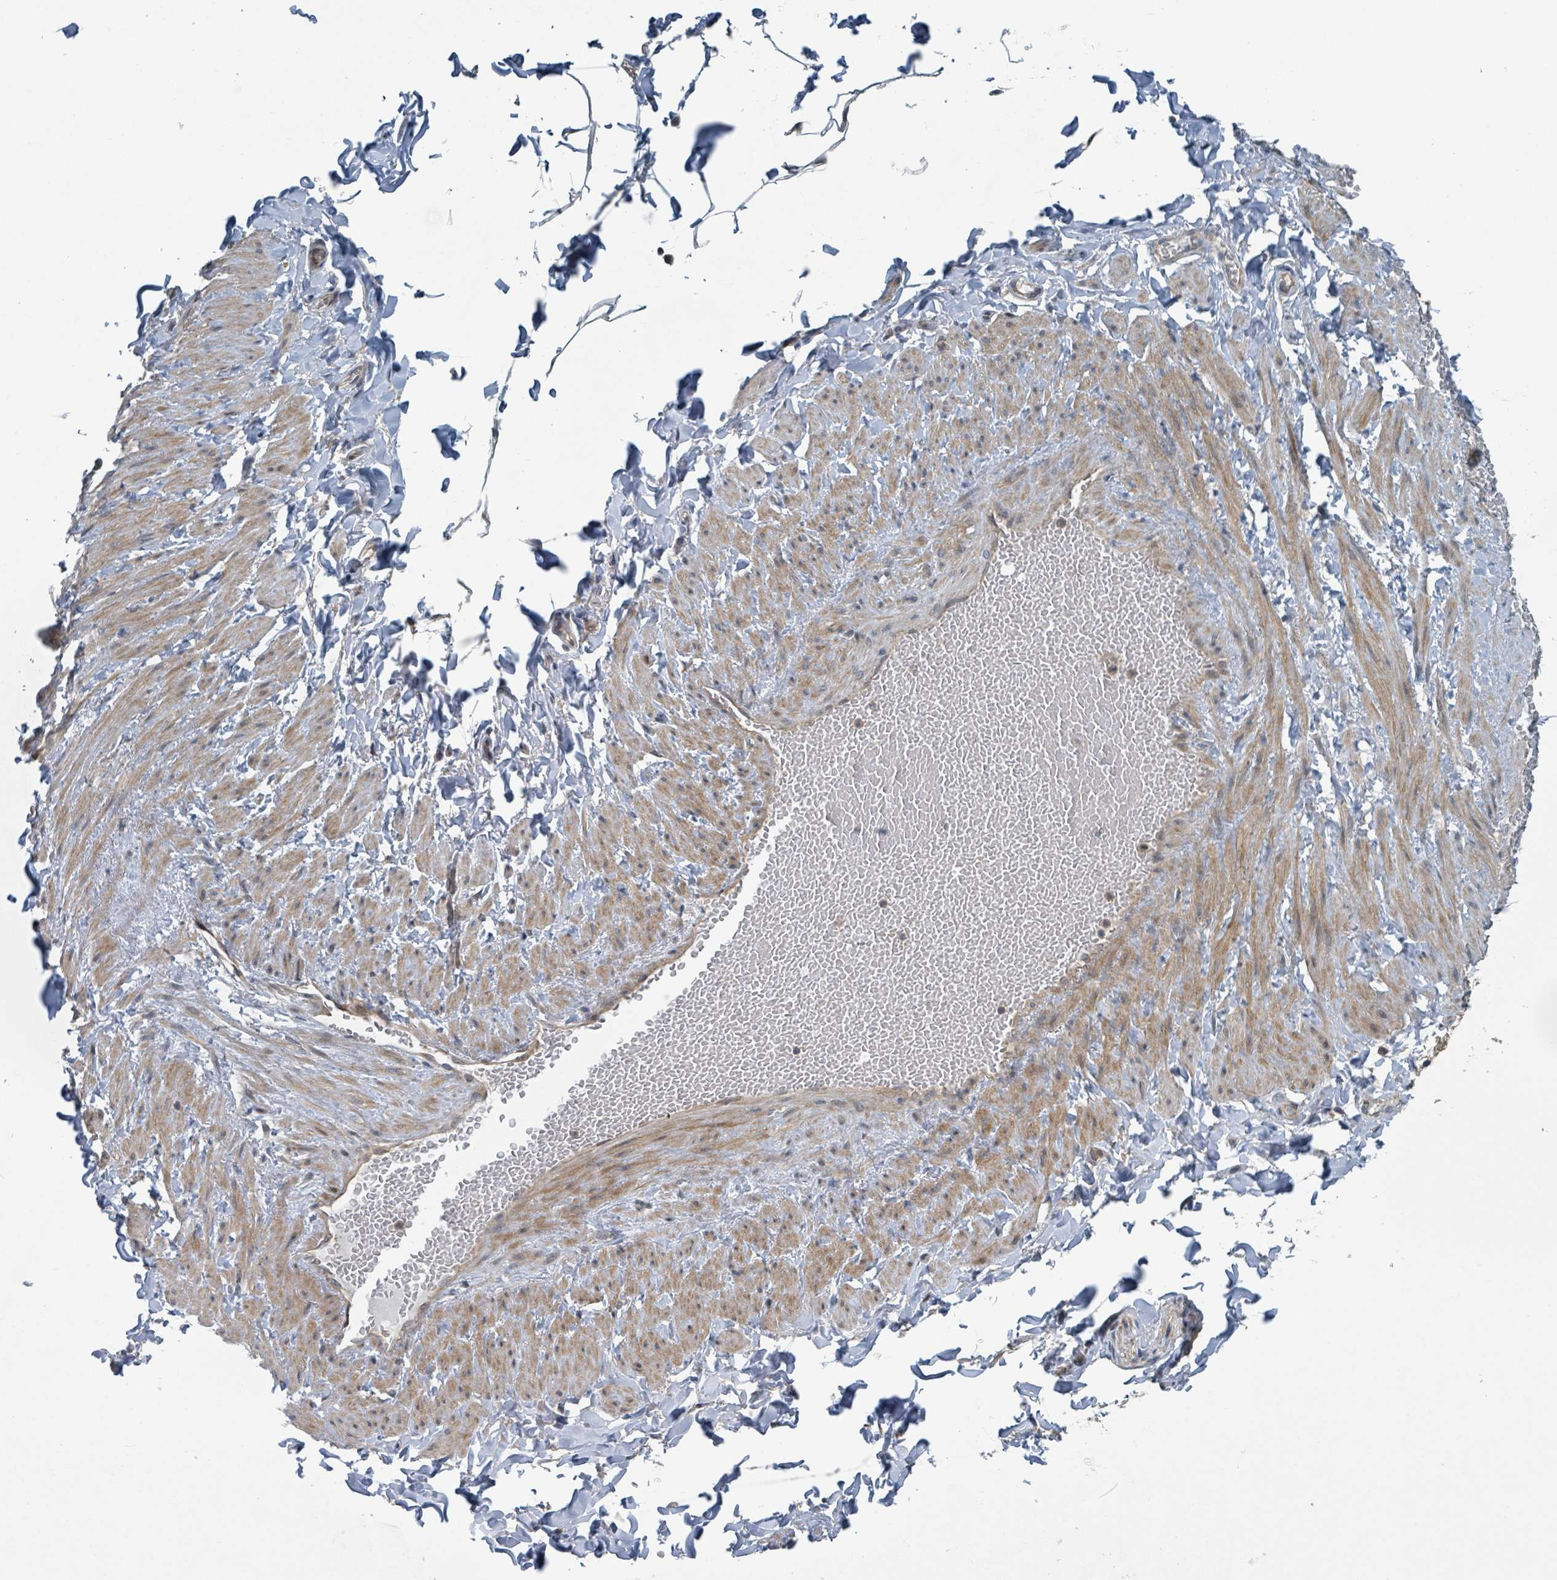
{"staining": {"intensity": "negative", "quantity": "none", "location": "none"}, "tissue": "adipose tissue", "cell_type": "Adipocytes", "image_type": "normal", "snomed": [{"axis": "morphology", "description": "Normal tissue, NOS"}, {"axis": "topography", "description": "Soft tissue"}, {"axis": "topography", "description": "Vascular tissue"}], "caption": "Image shows no significant protein expression in adipocytes of unremarkable adipose tissue. The staining is performed using DAB (3,3'-diaminobenzidine) brown chromogen with nuclei counter-stained in using hematoxylin.", "gene": "GOLGA7B", "patient": {"sex": "male", "age": 54}}